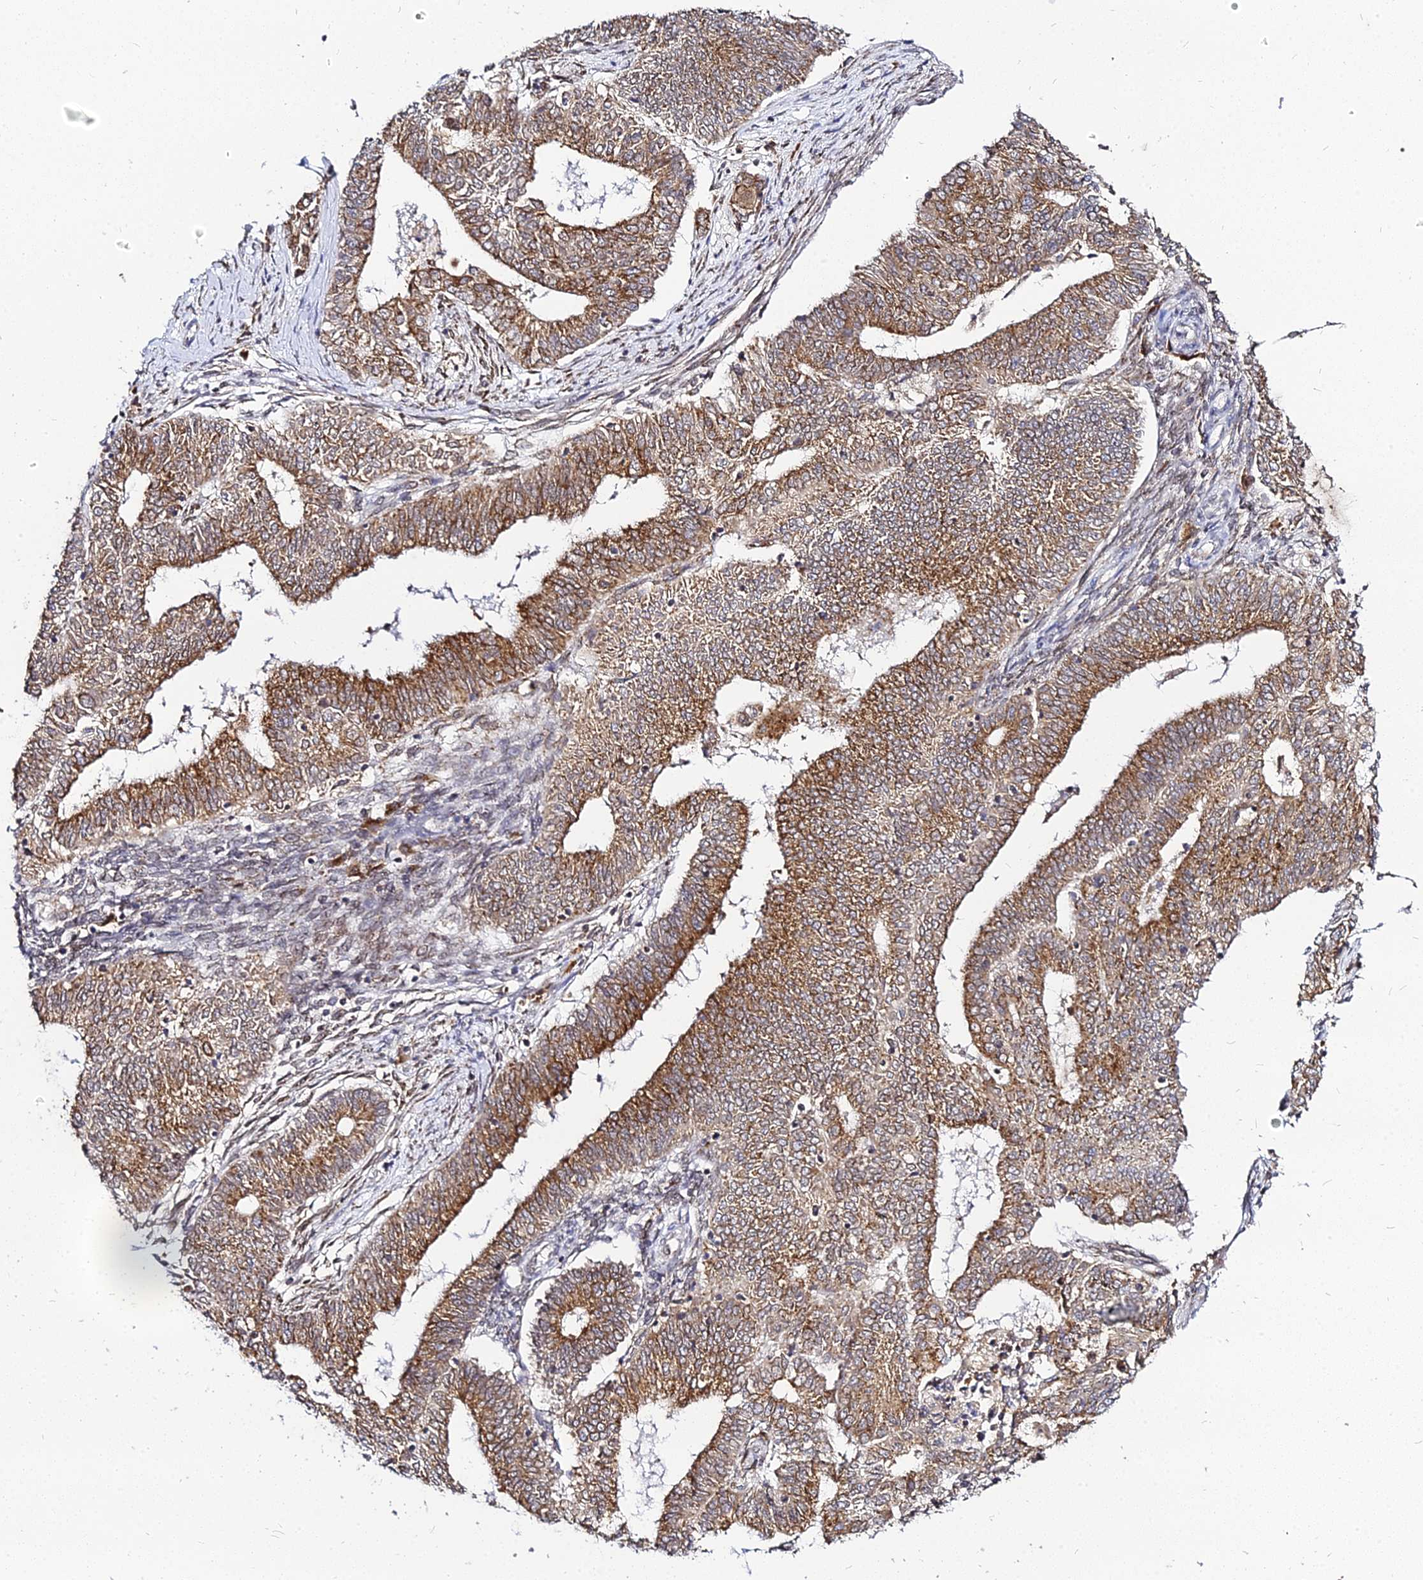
{"staining": {"intensity": "moderate", "quantity": ">75%", "location": "cytoplasmic/membranous"}, "tissue": "endometrial cancer", "cell_type": "Tumor cells", "image_type": "cancer", "snomed": [{"axis": "morphology", "description": "Adenocarcinoma, NOS"}, {"axis": "topography", "description": "Endometrium"}], "caption": "Immunohistochemical staining of adenocarcinoma (endometrial) demonstrates moderate cytoplasmic/membranous protein staining in approximately >75% of tumor cells. (brown staining indicates protein expression, while blue staining denotes nuclei).", "gene": "RNF121", "patient": {"sex": "female", "age": 62}}